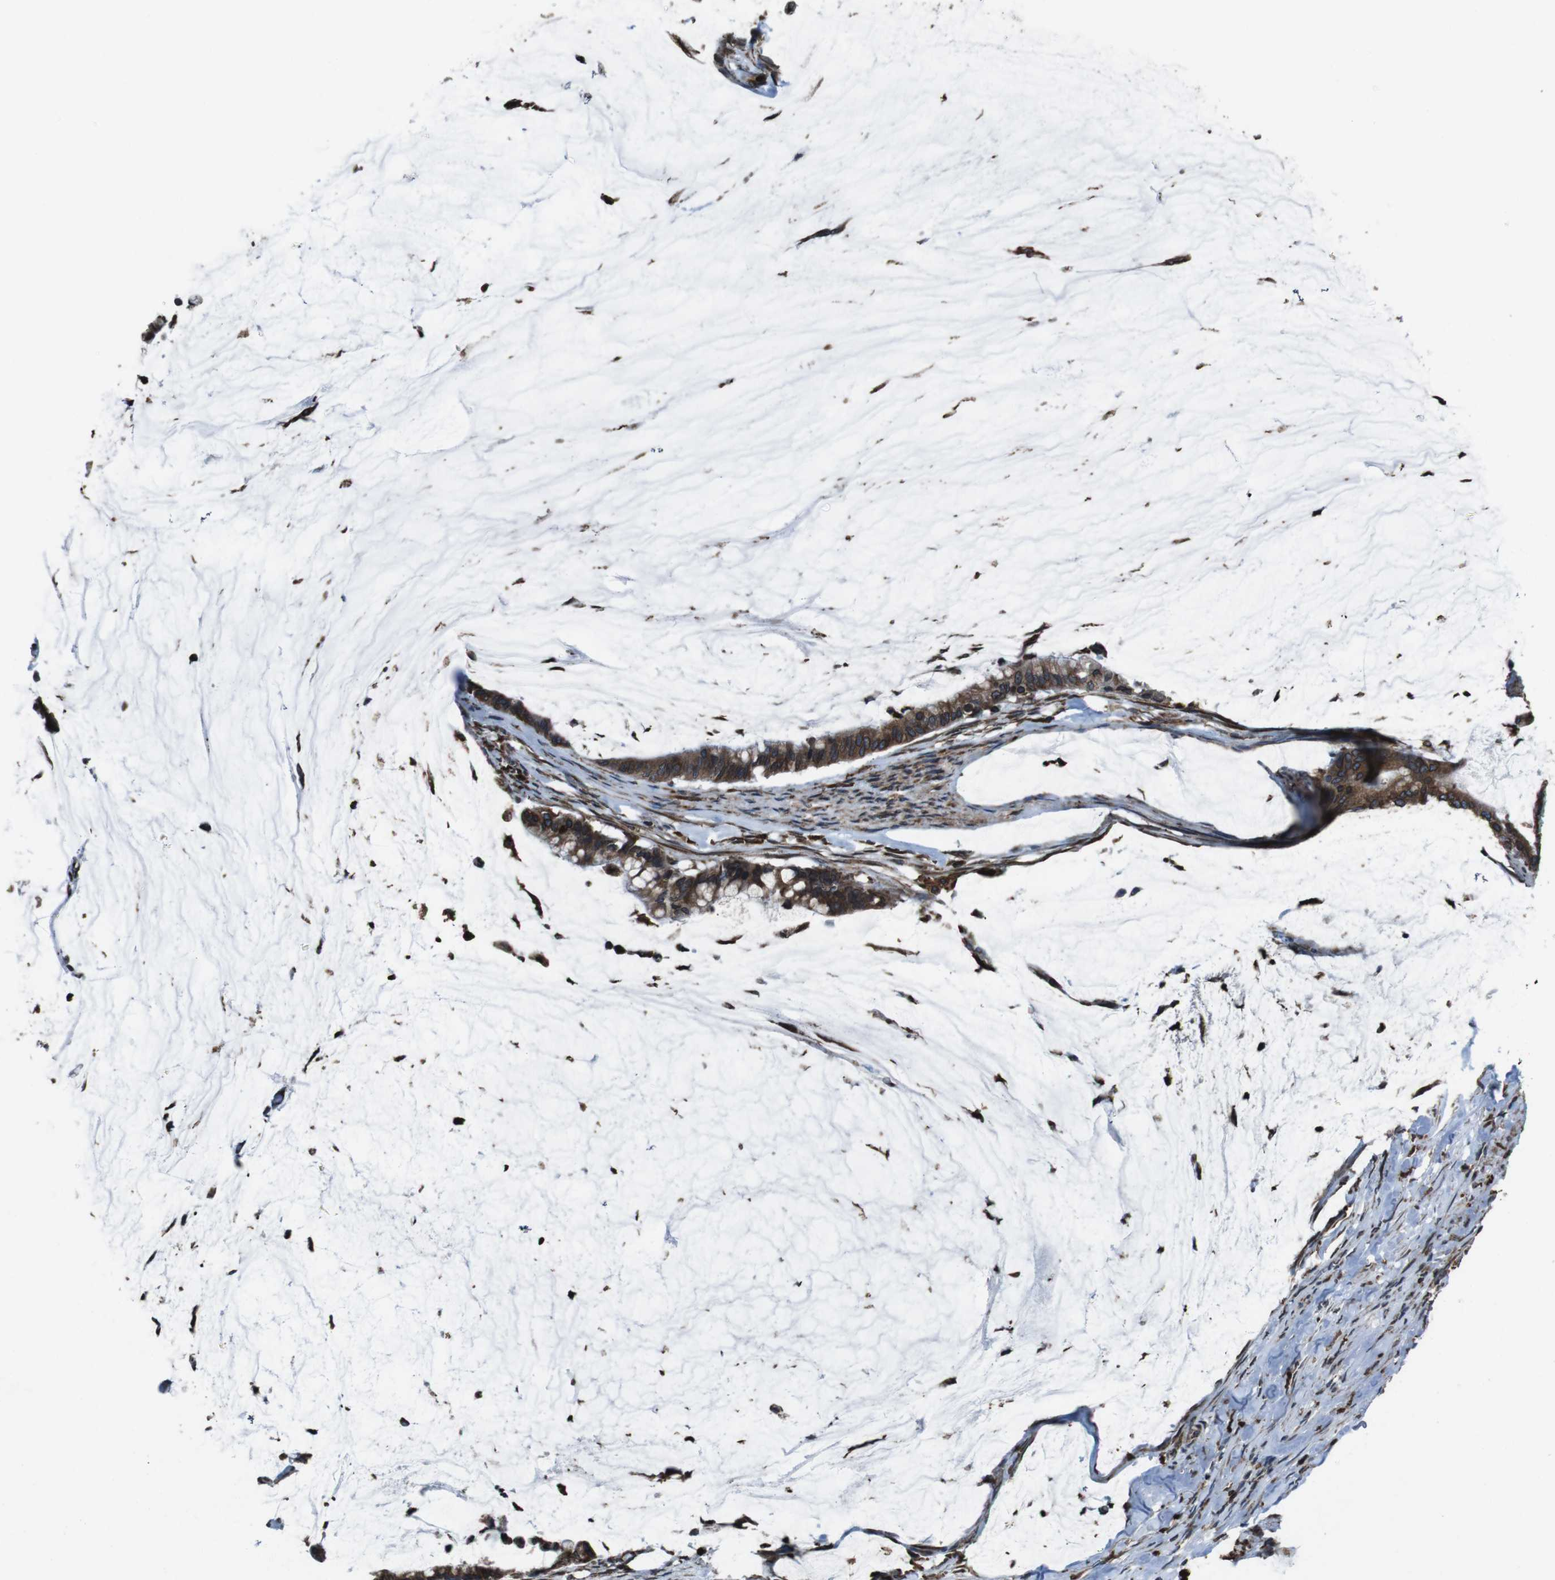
{"staining": {"intensity": "strong", "quantity": ">75%", "location": "cytoplasmic/membranous"}, "tissue": "pancreatic cancer", "cell_type": "Tumor cells", "image_type": "cancer", "snomed": [{"axis": "morphology", "description": "Adenocarcinoma, NOS"}, {"axis": "topography", "description": "Pancreas"}], "caption": "Pancreatic cancer (adenocarcinoma) tissue demonstrates strong cytoplasmic/membranous staining in about >75% of tumor cells", "gene": "APMAP", "patient": {"sex": "male", "age": 41}}